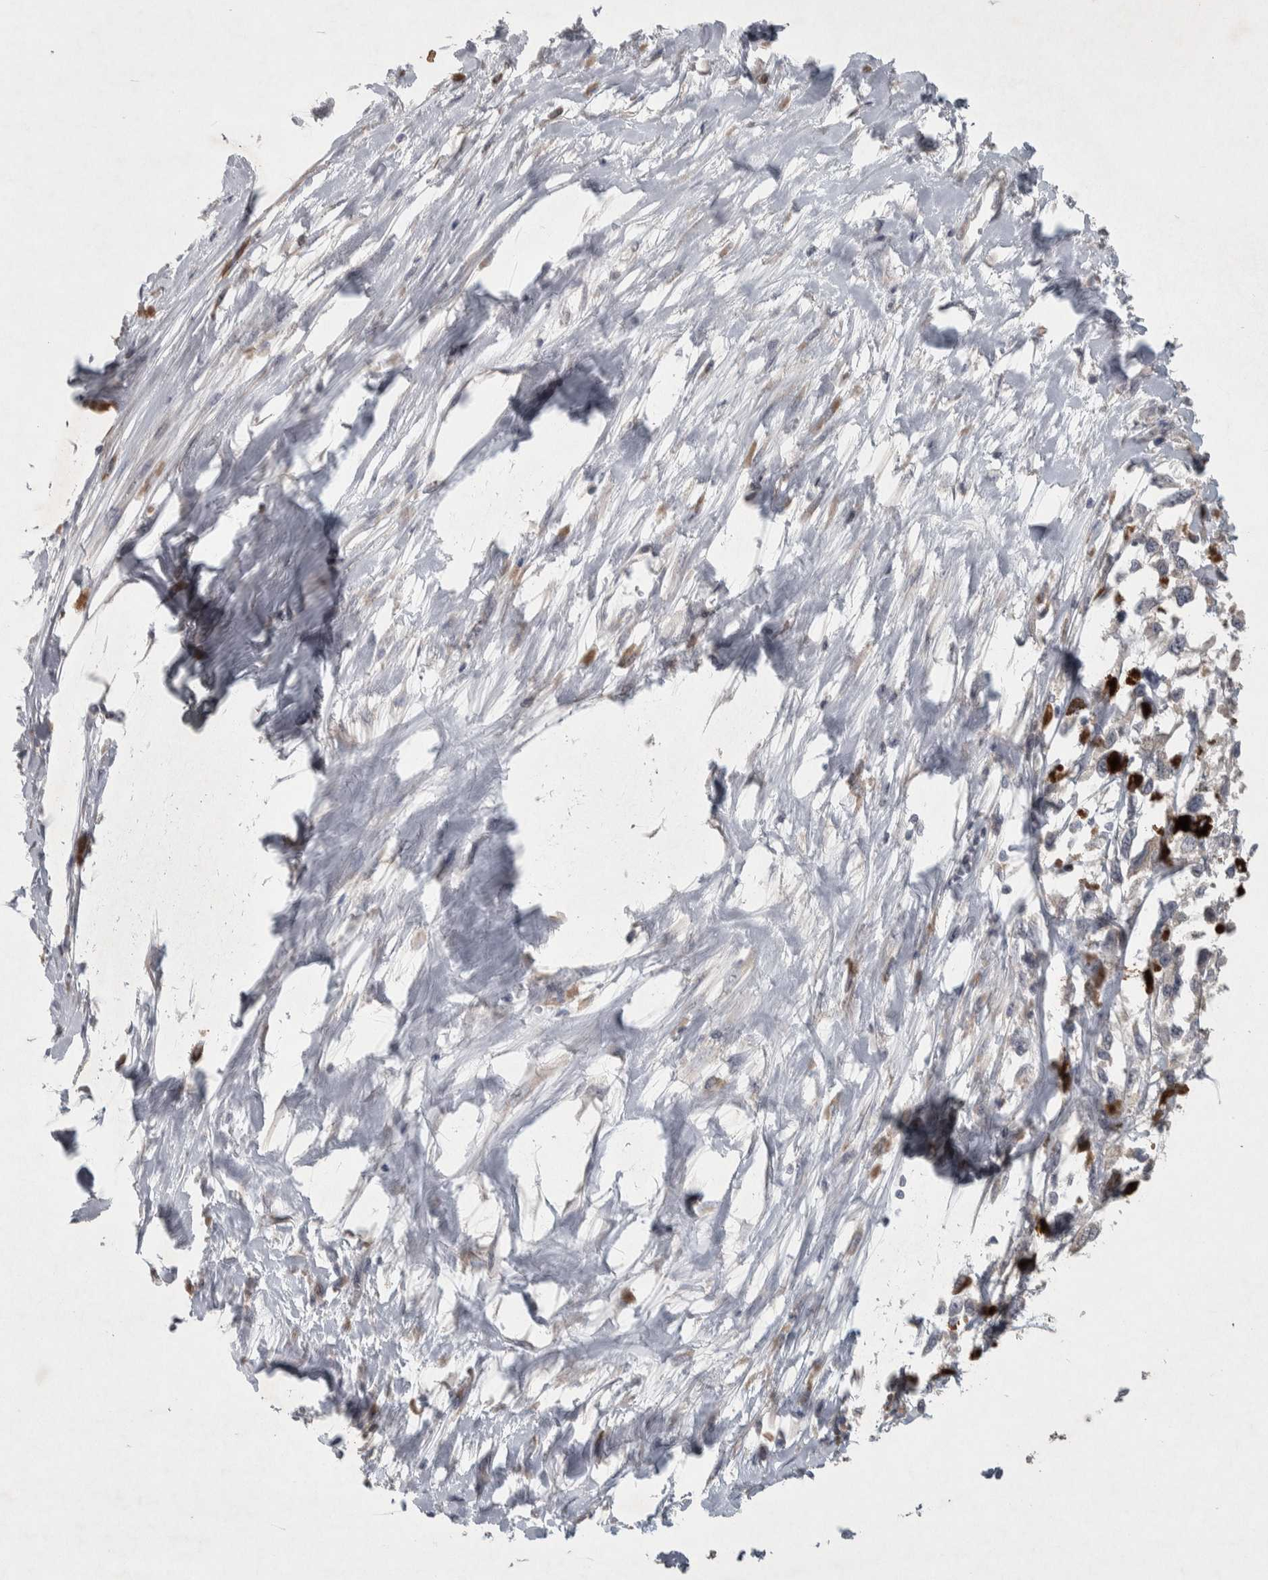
{"staining": {"intensity": "negative", "quantity": "none", "location": "none"}, "tissue": "melanoma", "cell_type": "Tumor cells", "image_type": "cancer", "snomed": [{"axis": "morphology", "description": "Malignant melanoma, Metastatic site"}, {"axis": "topography", "description": "Lymph node"}], "caption": "Image shows no significant protein staining in tumor cells of malignant melanoma (metastatic site). (DAB (3,3'-diaminobenzidine) immunohistochemistry (IHC) visualized using brightfield microscopy, high magnification).", "gene": "SRP68", "patient": {"sex": "male", "age": 59}}